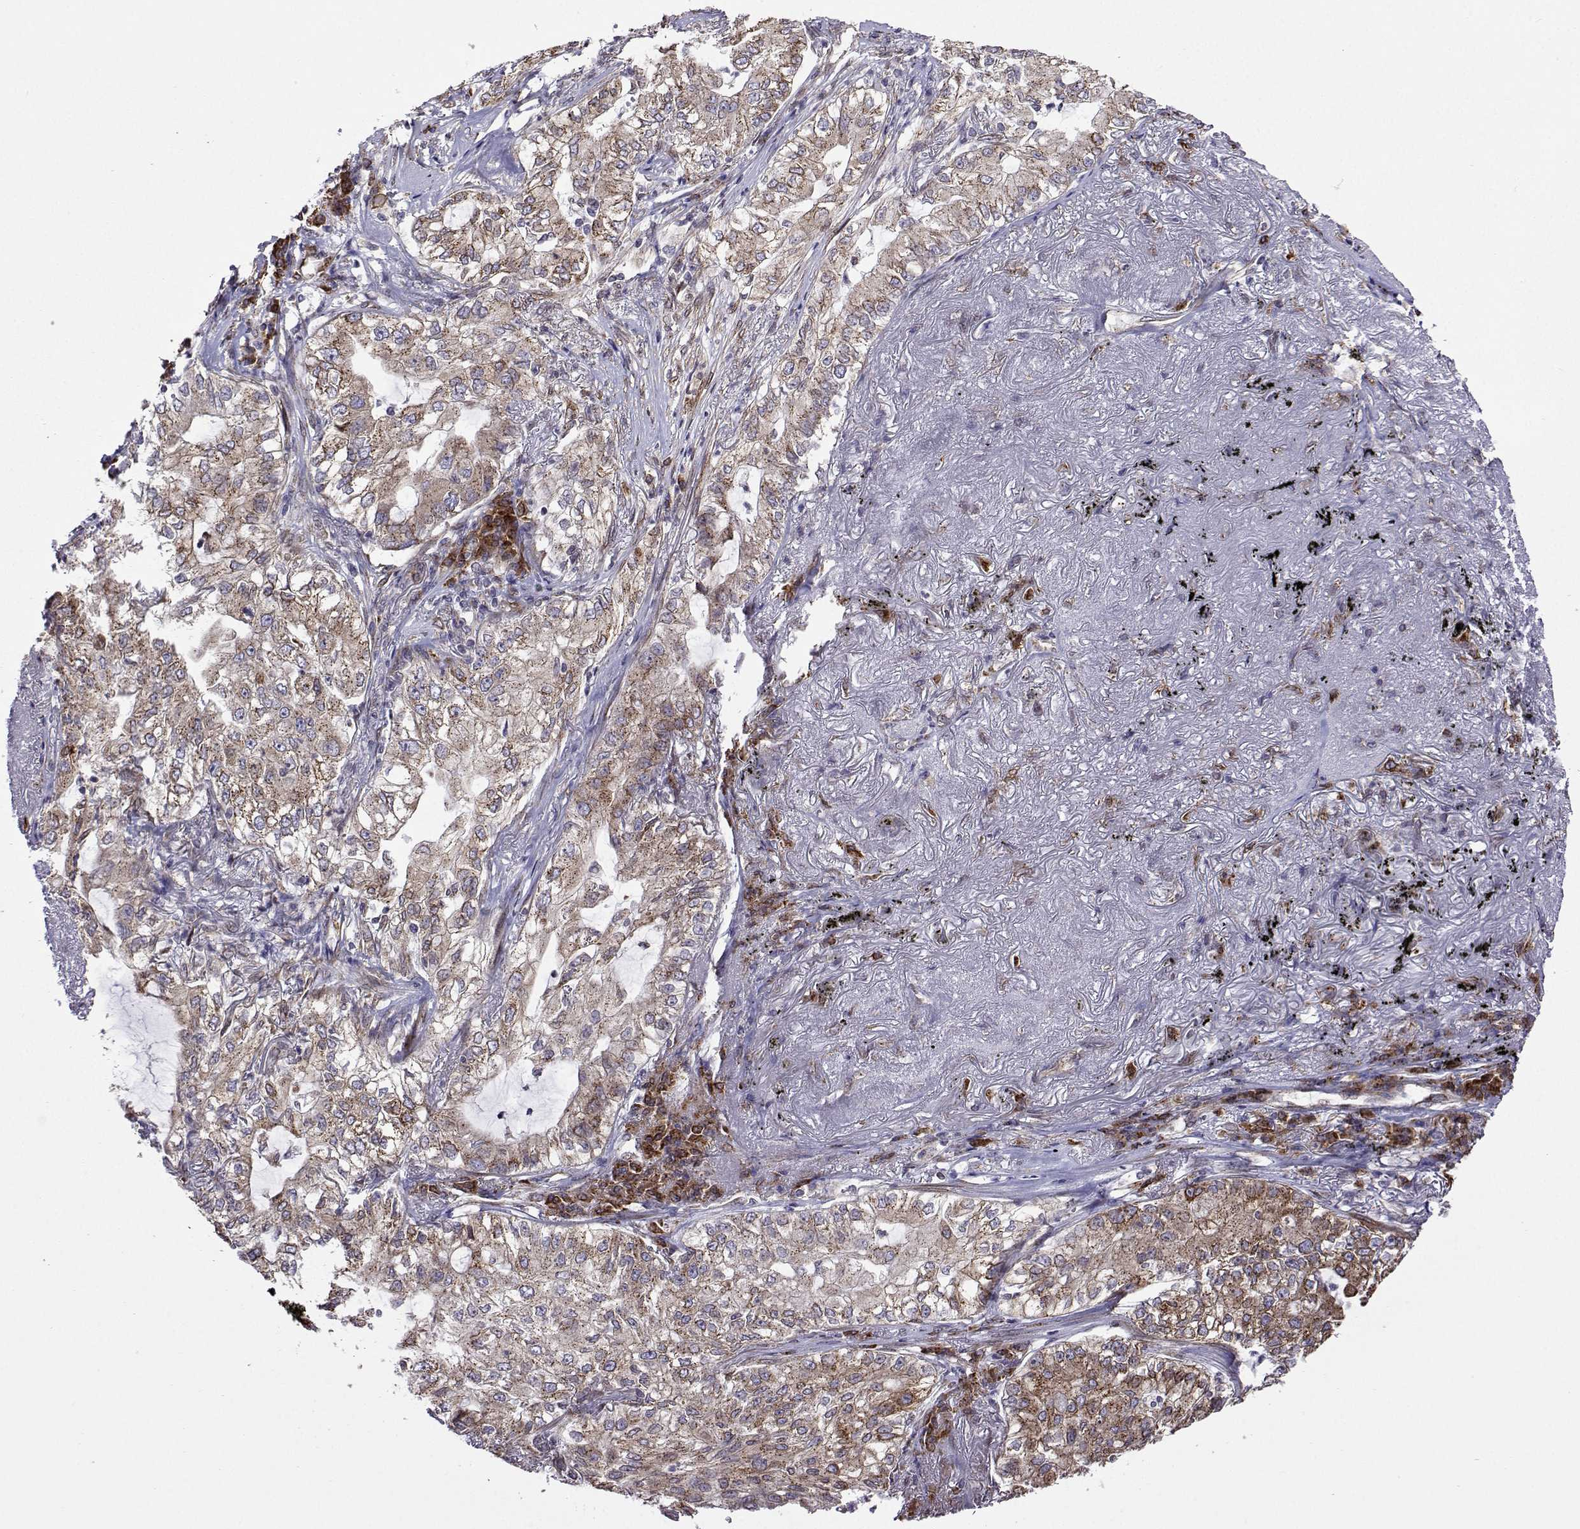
{"staining": {"intensity": "weak", "quantity": ">75%", "location": "cytoplasmic/membranous"}, "tissue": "lung cancer", "cell_type": "Tumor cells", "image_type": "cancer", "snomed": [{"axis": "morphology", "description": "Adenocarcinoma, NOS"}, {"axis": "topography", "description": "Lung"}], "caption": "About >75% of tumor cells in adenocarcinoma (lung) demonstrate weak cytoplasmic/membranous protein positivity as visualized by brown immunohistochemical staining.", "gene": "PGRMC2", "patient": {"sex": "female", "age": 73}}